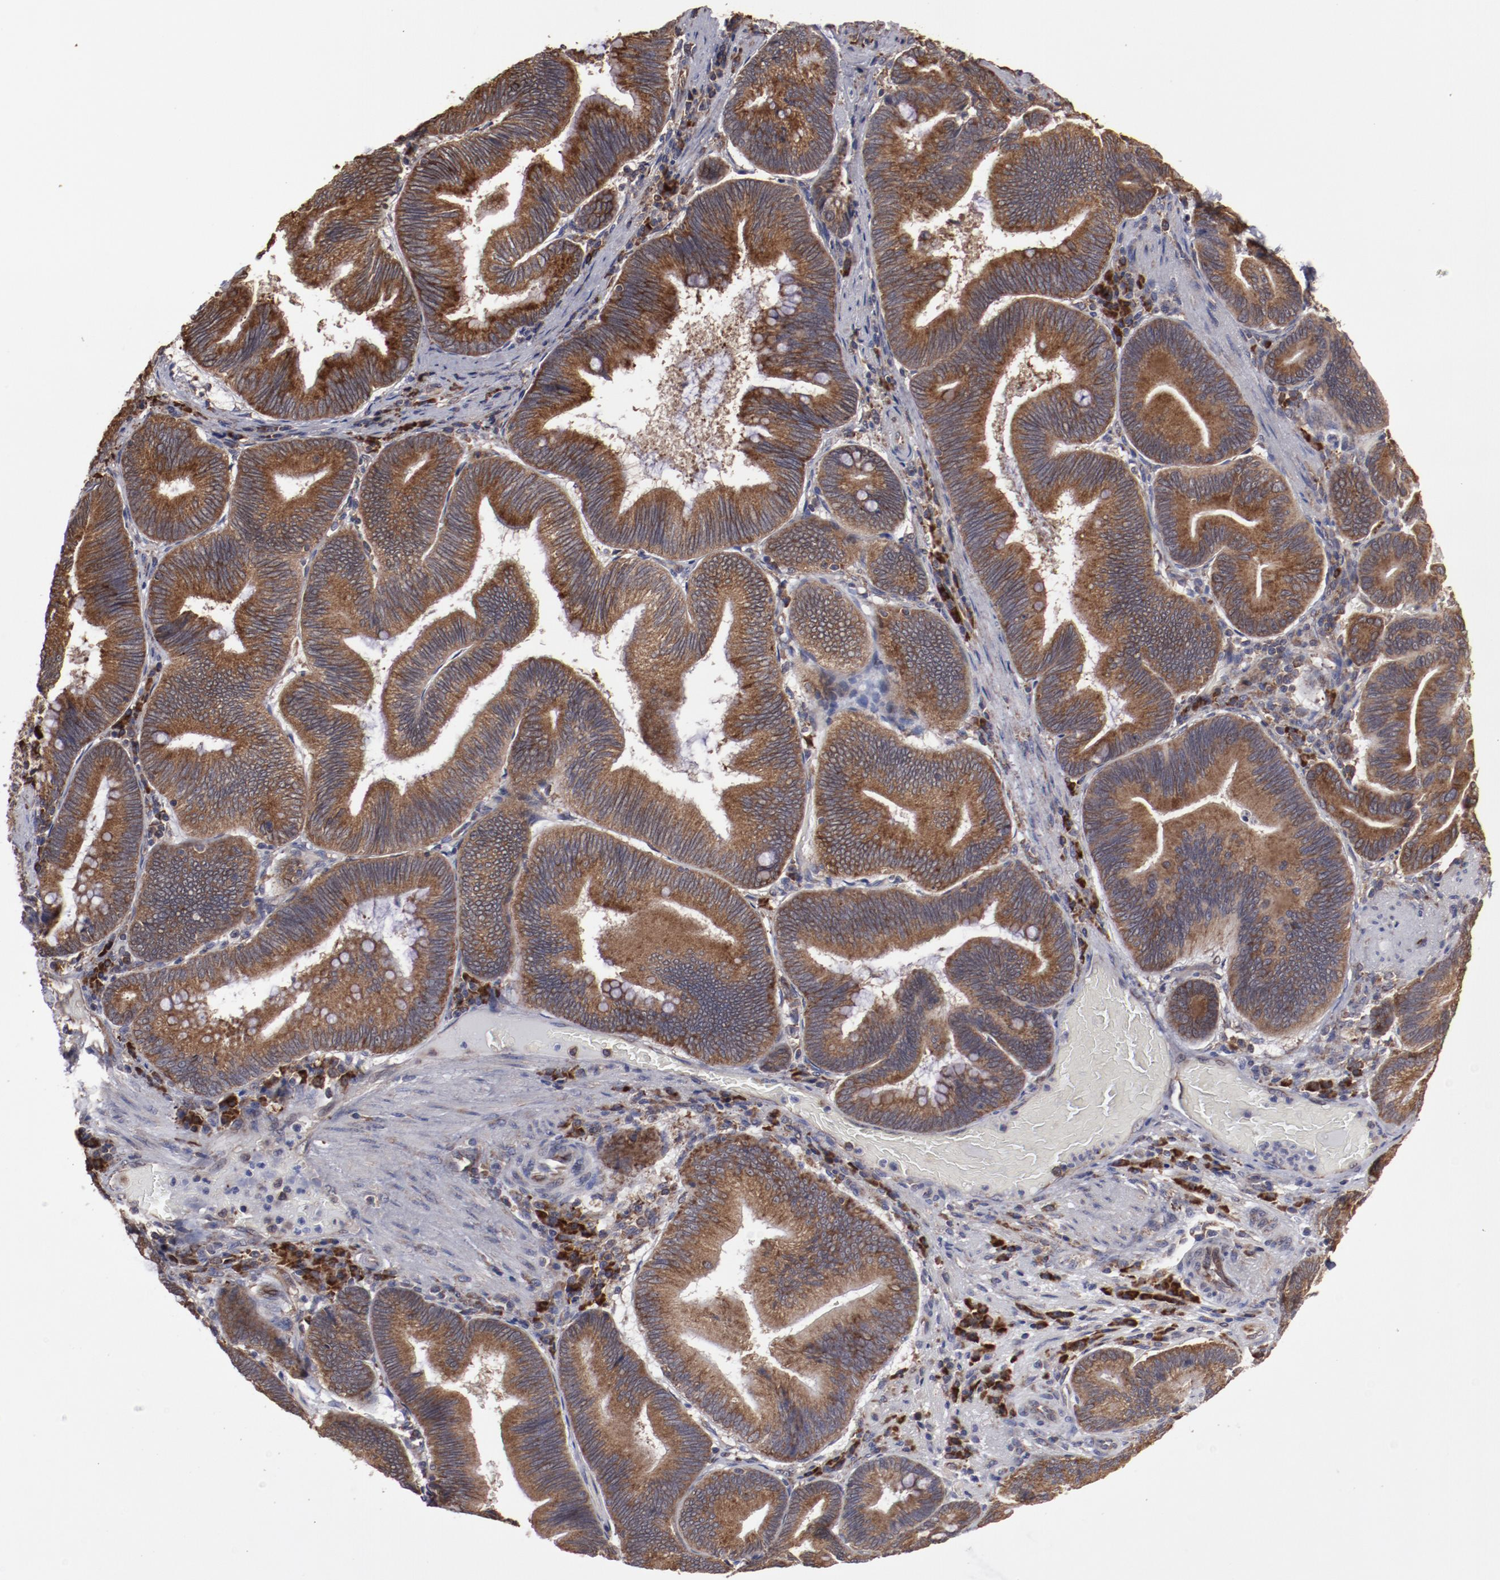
{"staining": {"intensity": "strong", "quantity": ">75%", "location": "cytoplasmic/membranous"}, "tissue": "pancreatic cancer", "cell_type": "Tumor cells", "image_type": "cancer", "snomed": [{"axis": "morphology", "description": "Adenocarcinoma, NOS"}, {"axis": "topography", "description": "Pancreas"}], "caption": "Immunohistochemical staining of human adenocarcinoma (pancreatic) exhibits high levels of strong cytoplasmic/membranous positivity in about >75% of tumor cells.", "gene": "RPS4Y1", "patient": {"sex": "male", "age": 82}}